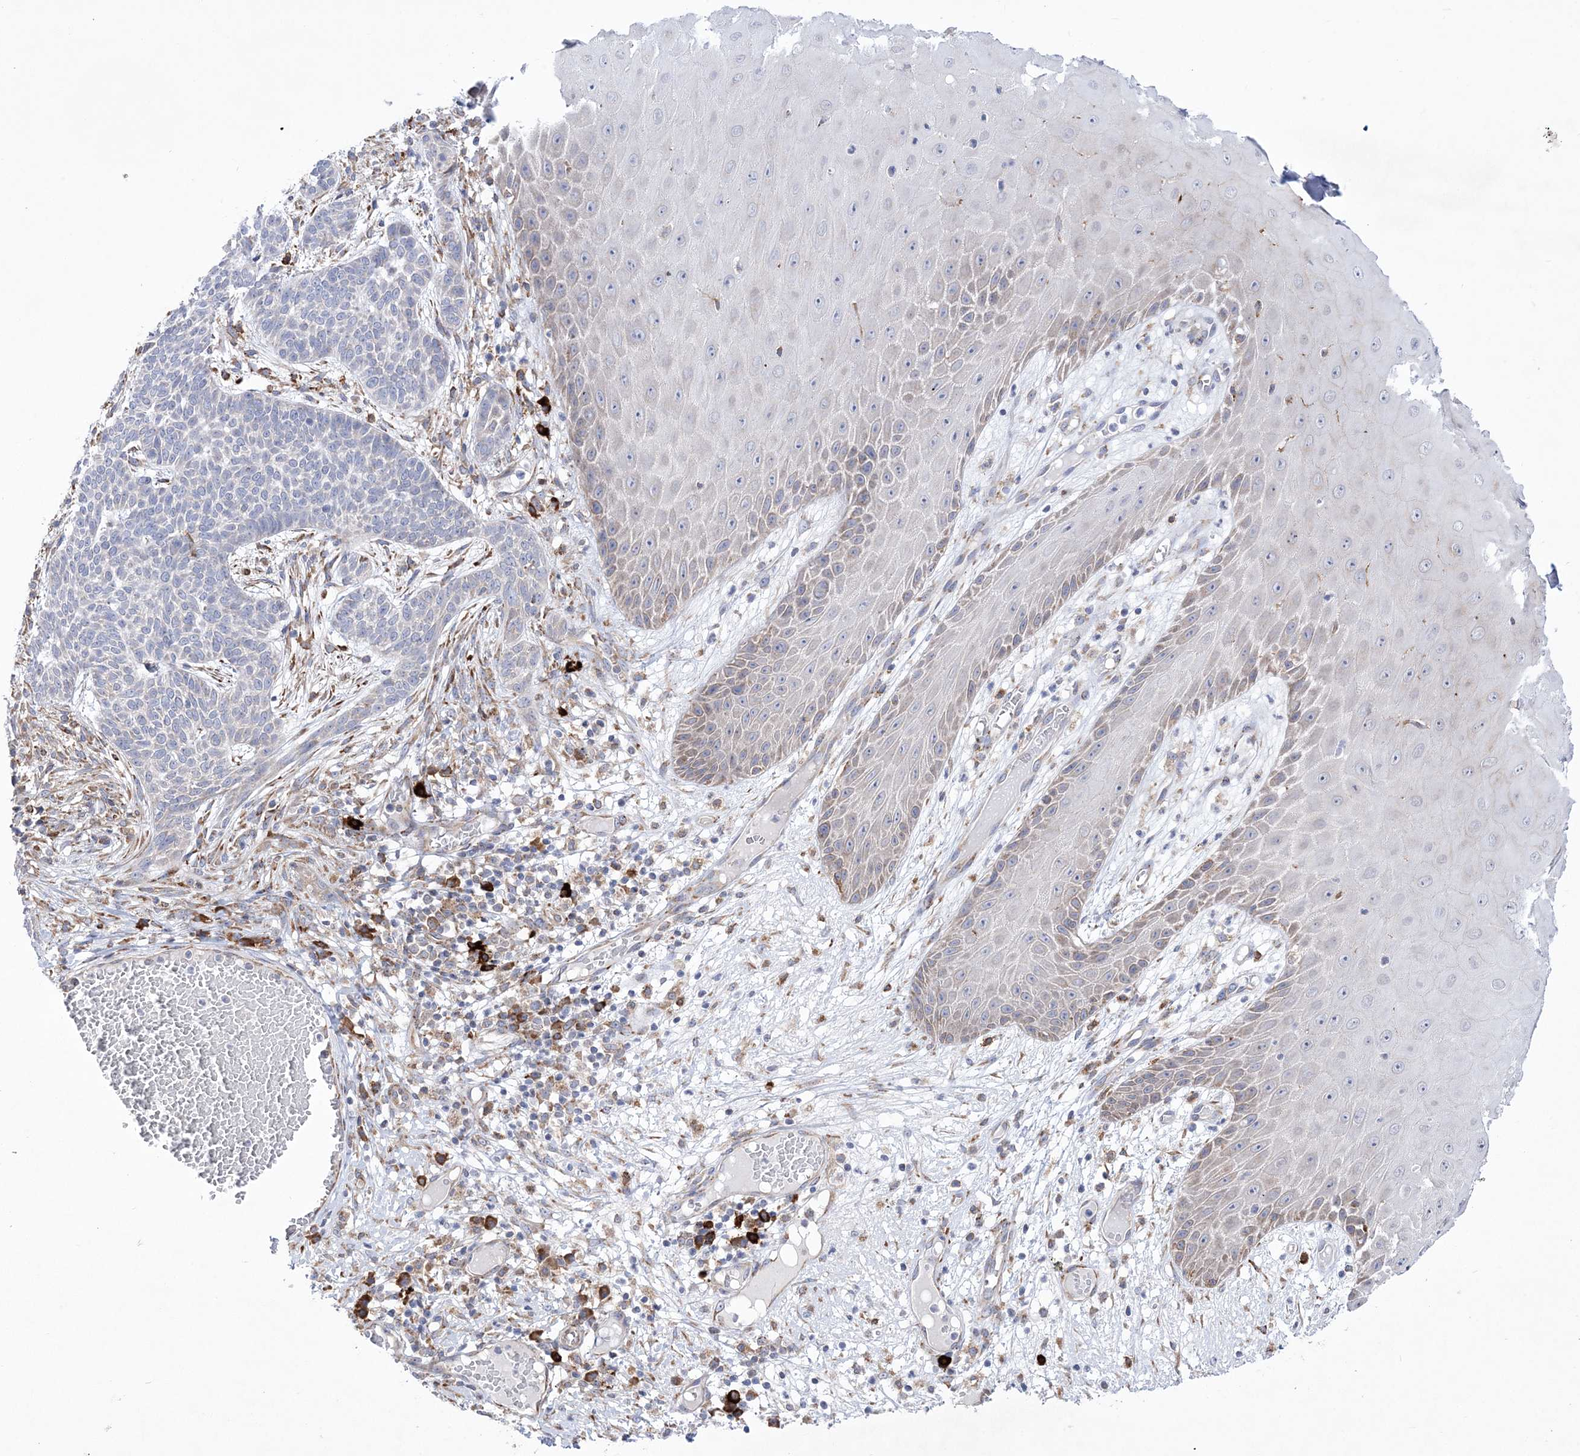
{"staining": {"intensity": "negative", "quantity": "none", "location": "none"}, "tissue": "skin cancer", "cell_type": "Tumor cells", "image_type": "cancer", "snomed": [{"axis": "morphology", "description": "Normal tissue, NOS"}, {"axis": "morphology", "description": "Basal cell carcinoma"}, {"axis": "topography", "description": "Skin"}], "caption": "This is a photomicrograph of immunohistochemistry staining of skin cancer, which shows no positivity in tumor cells.", "gene": "MED31", "patient": {"sex": "male", "age": 64}}